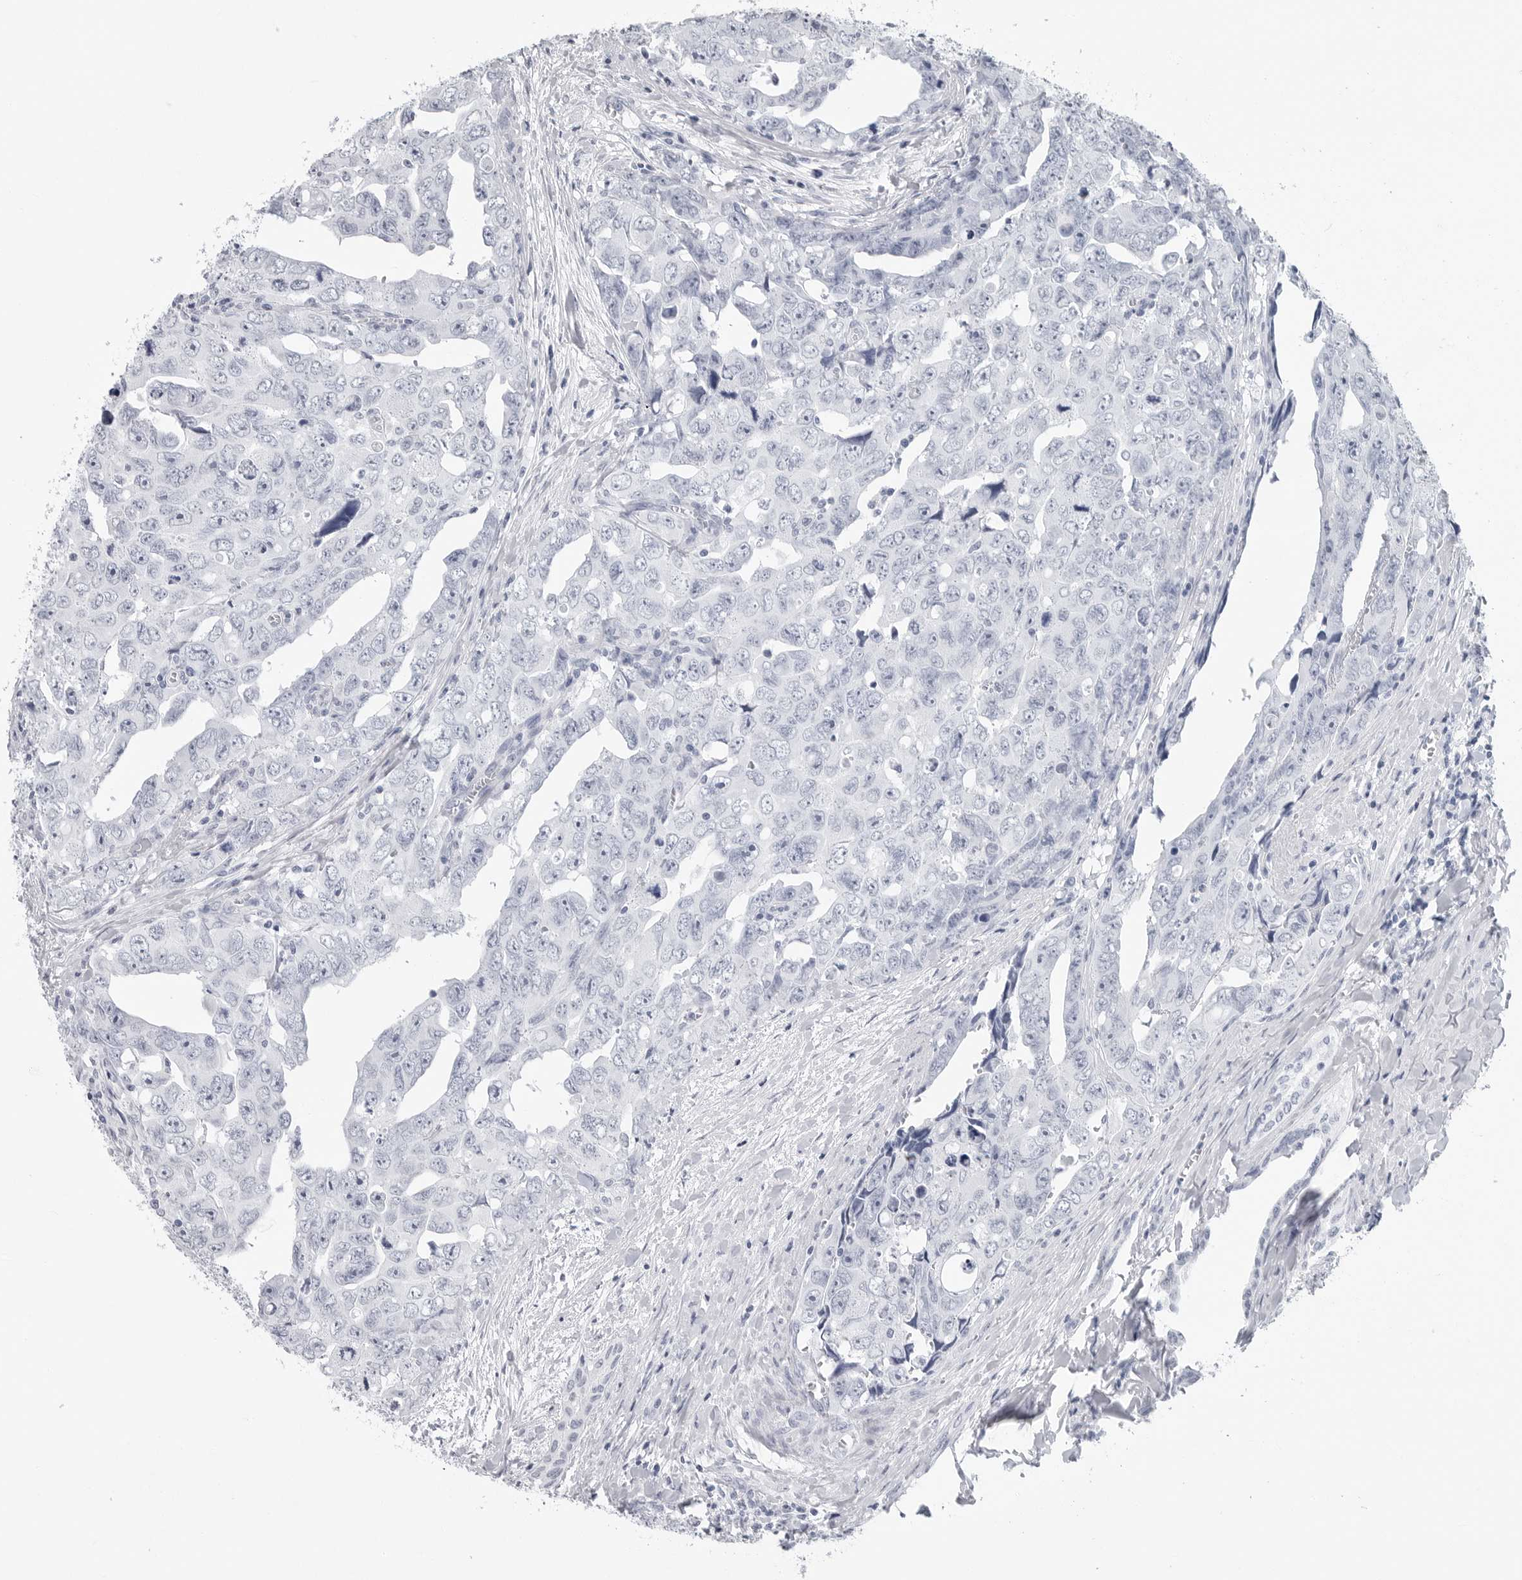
{"staining": {"intensity": "negative", "quantity": "none", "location": "none"}, "tissue": "testis cancer", "cell_type": "Tumor cells", "image_type": "cancer", "snomed": [{"axis": "morphology", "description": "Carcinoma, Embryonal, NOS"}, {"axis": "topography", "description": "Testis"}], "caption": "Tumor cells are negative for brown protein staining in embryonal carcinoma (testis).", "gene": "CSH1", "patient": {"sex": "male", "age": 28}}